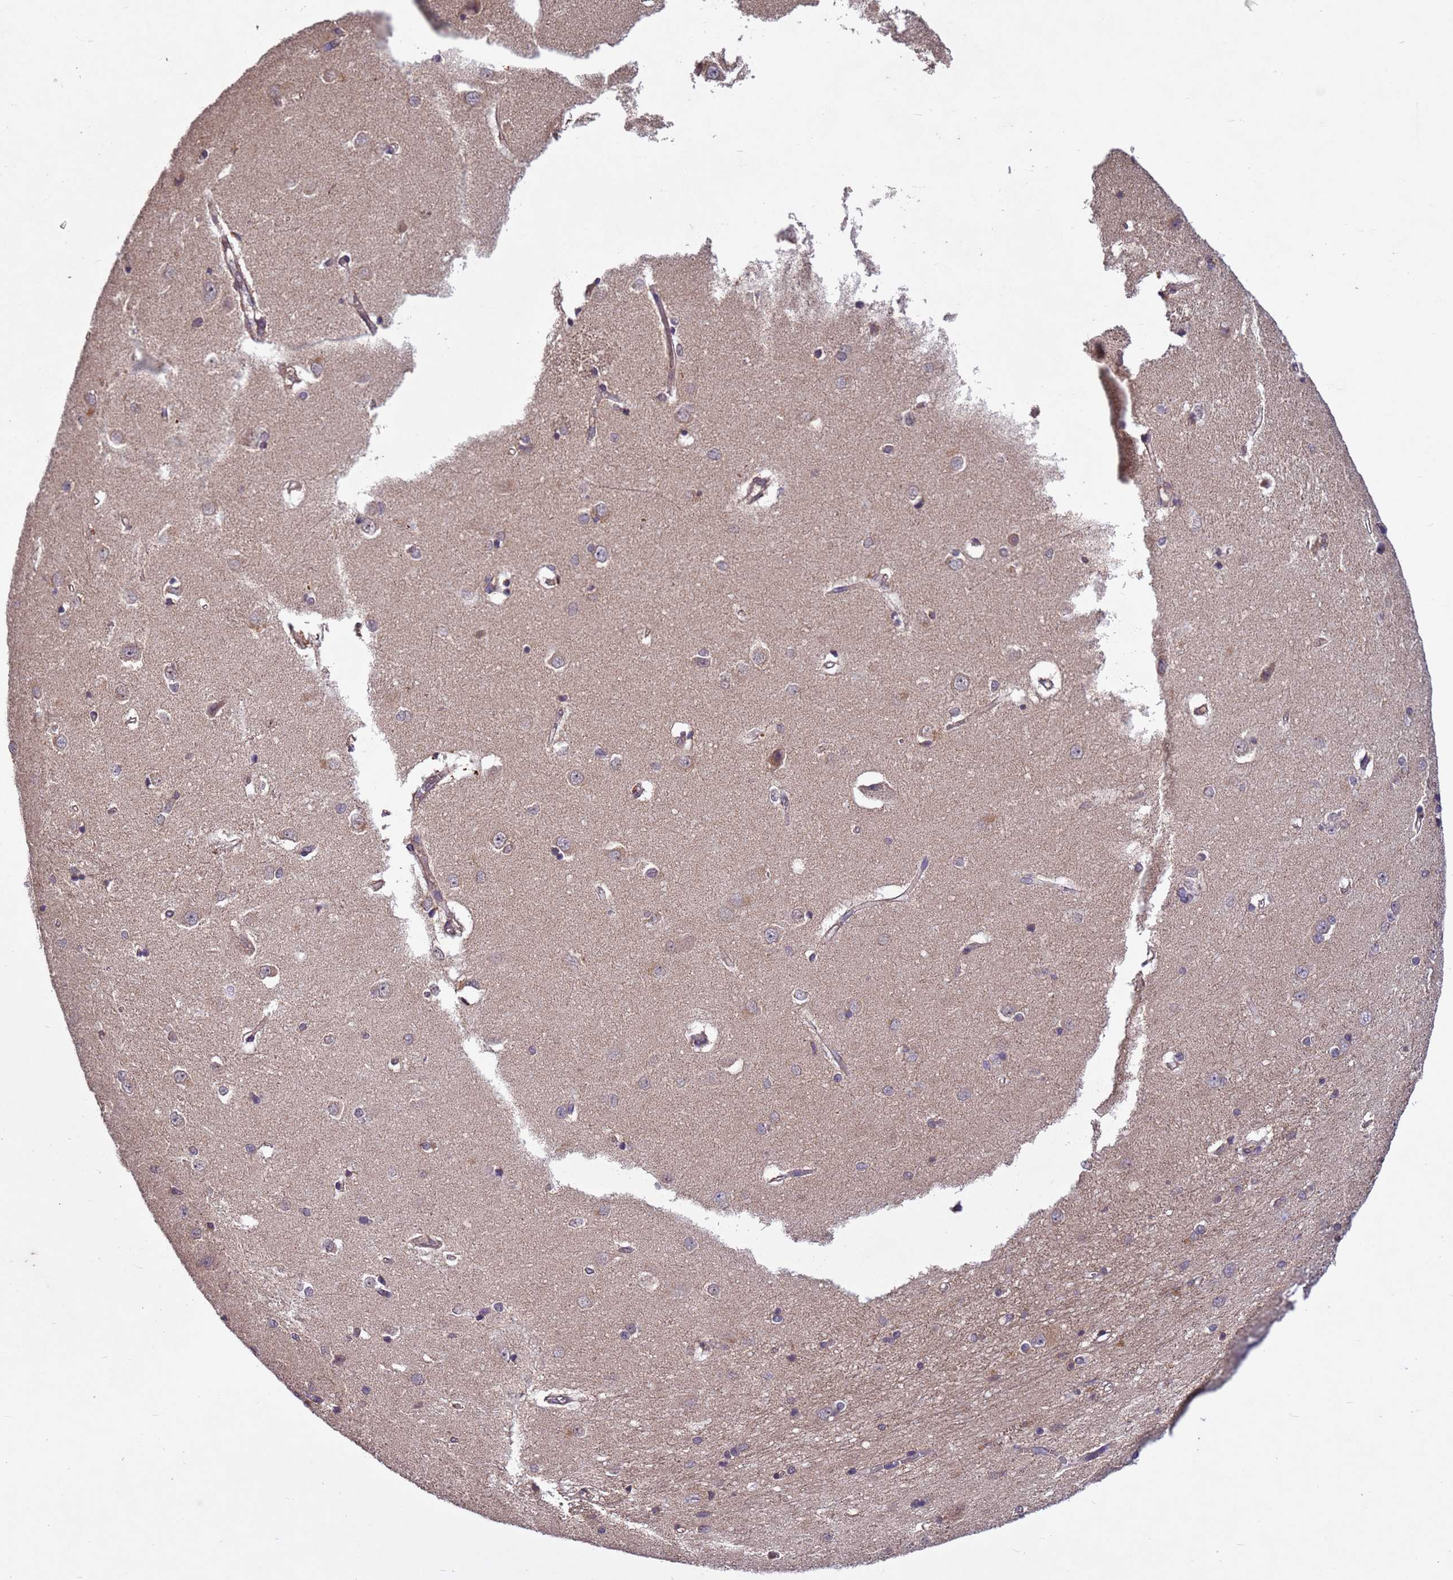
{"staining": {"intensity": "moderate", "quantity": "<25%", "location": "cytoplasmic/membranous"}, "tissue": "caudate", "cell_type": "Glial cells", "image_type": "normal", "snomed": [{"axis": "morphology", "description": "Normal tissue, NOS"}, {"axis": "topography", "description": "Lateral ventricle wall"}], "caption": "About <25% of glial cells in benign caudate display moderate cytoplasmic/membranous protein positivity as visualized by brown immunohistochemical staining.", "gene": "FASTKD1", "patient": {"sex": "male", "age": 37}}